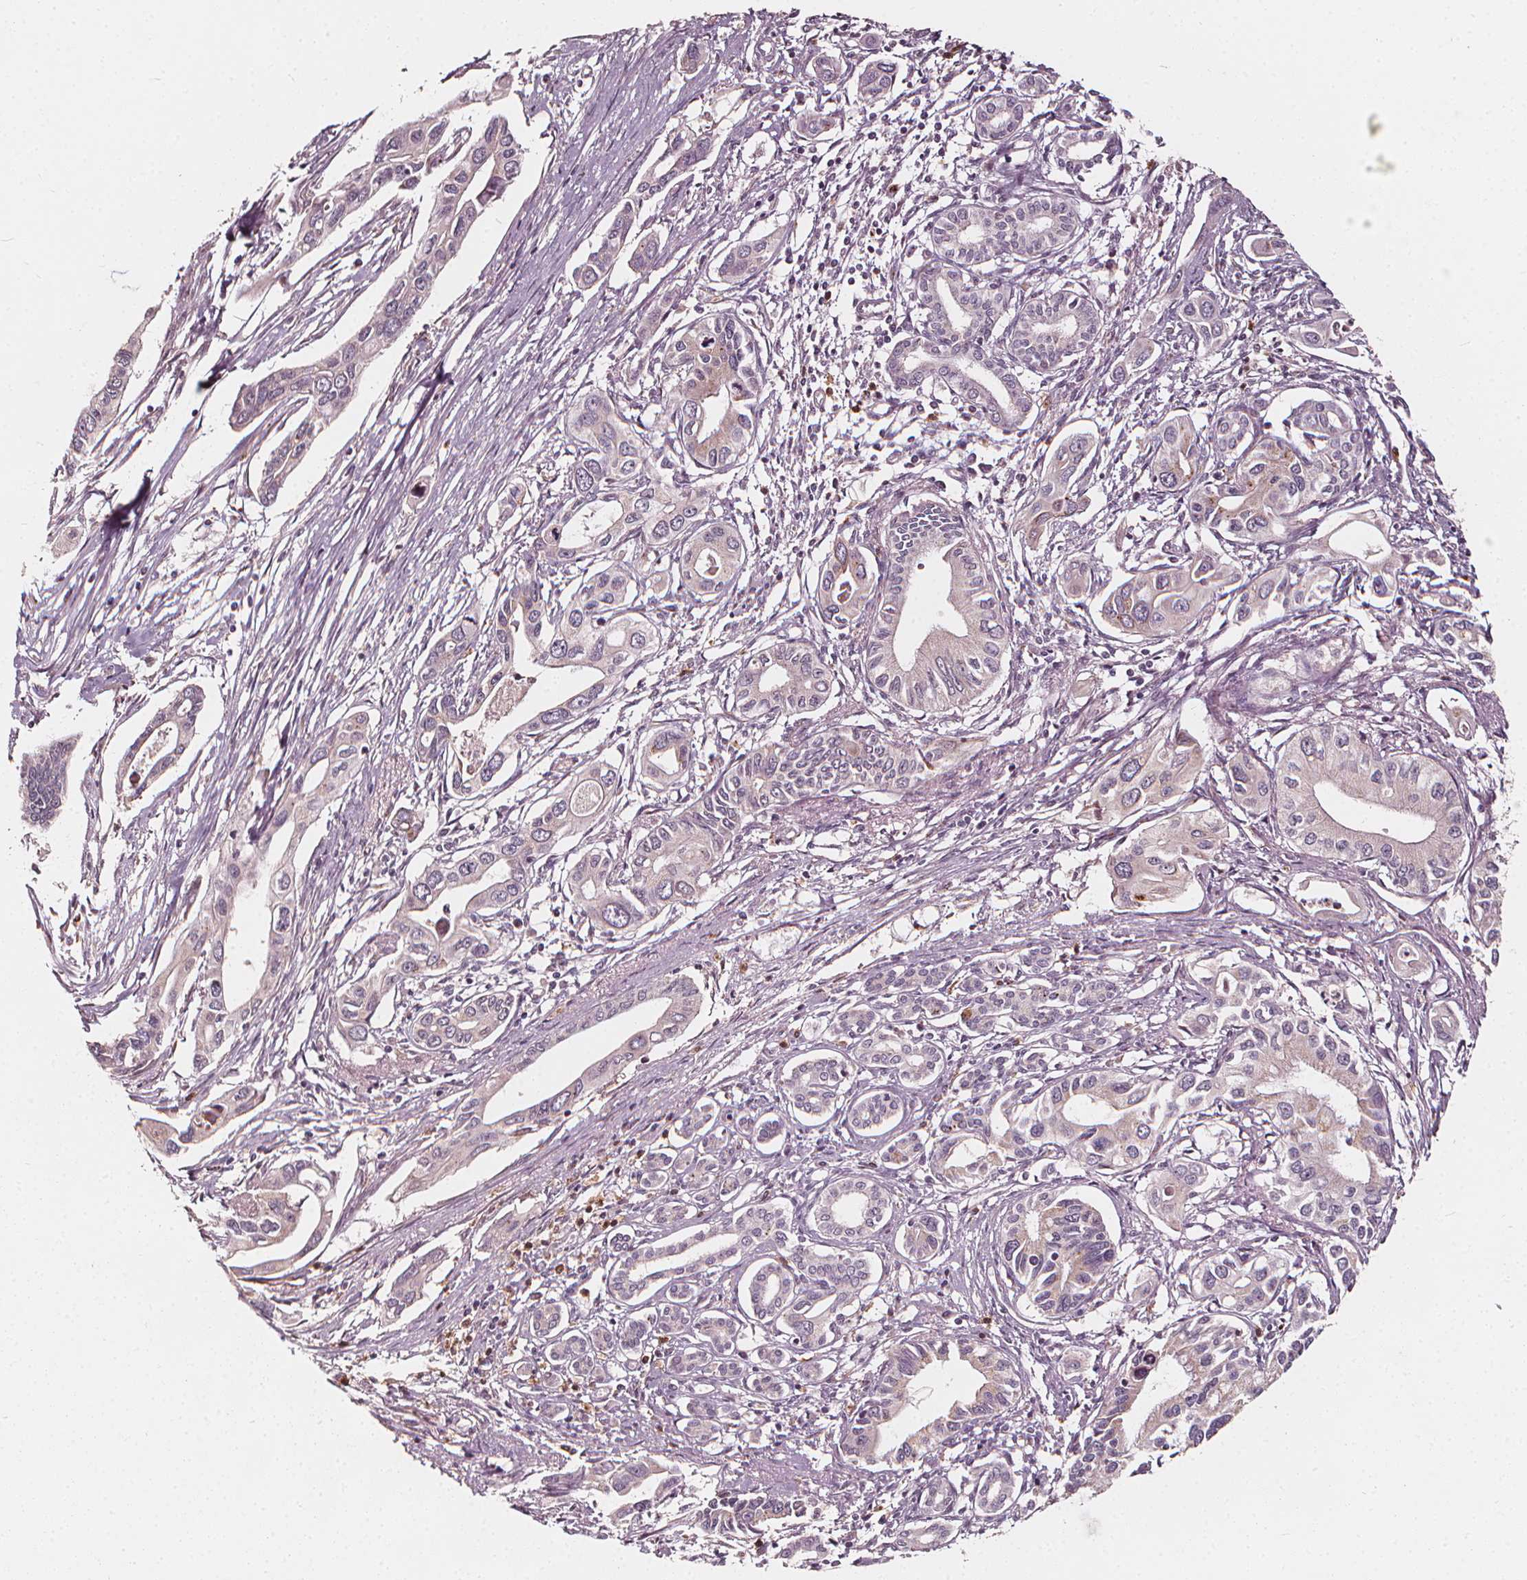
{"staining": {"intensity": "negative", "quantity": "none", "location": "none"}, "tissue": "pancreatic cancer", "cell_type": "Tumor cells", "image_type": "cancer", "snomed": [{"axis": "morphology", "description": "Adenocarcinoma, NOS"}, {"axis": "topography", "description": "Pancreas"}], "caption": "Tumor cells are negative for brown protein staining in pancreatic adenocarcinoma. (IHC, brightfield microscopy, high magnification).", "gene": "NPC1L1", "patient": {"sex": "male", "age": 60}}